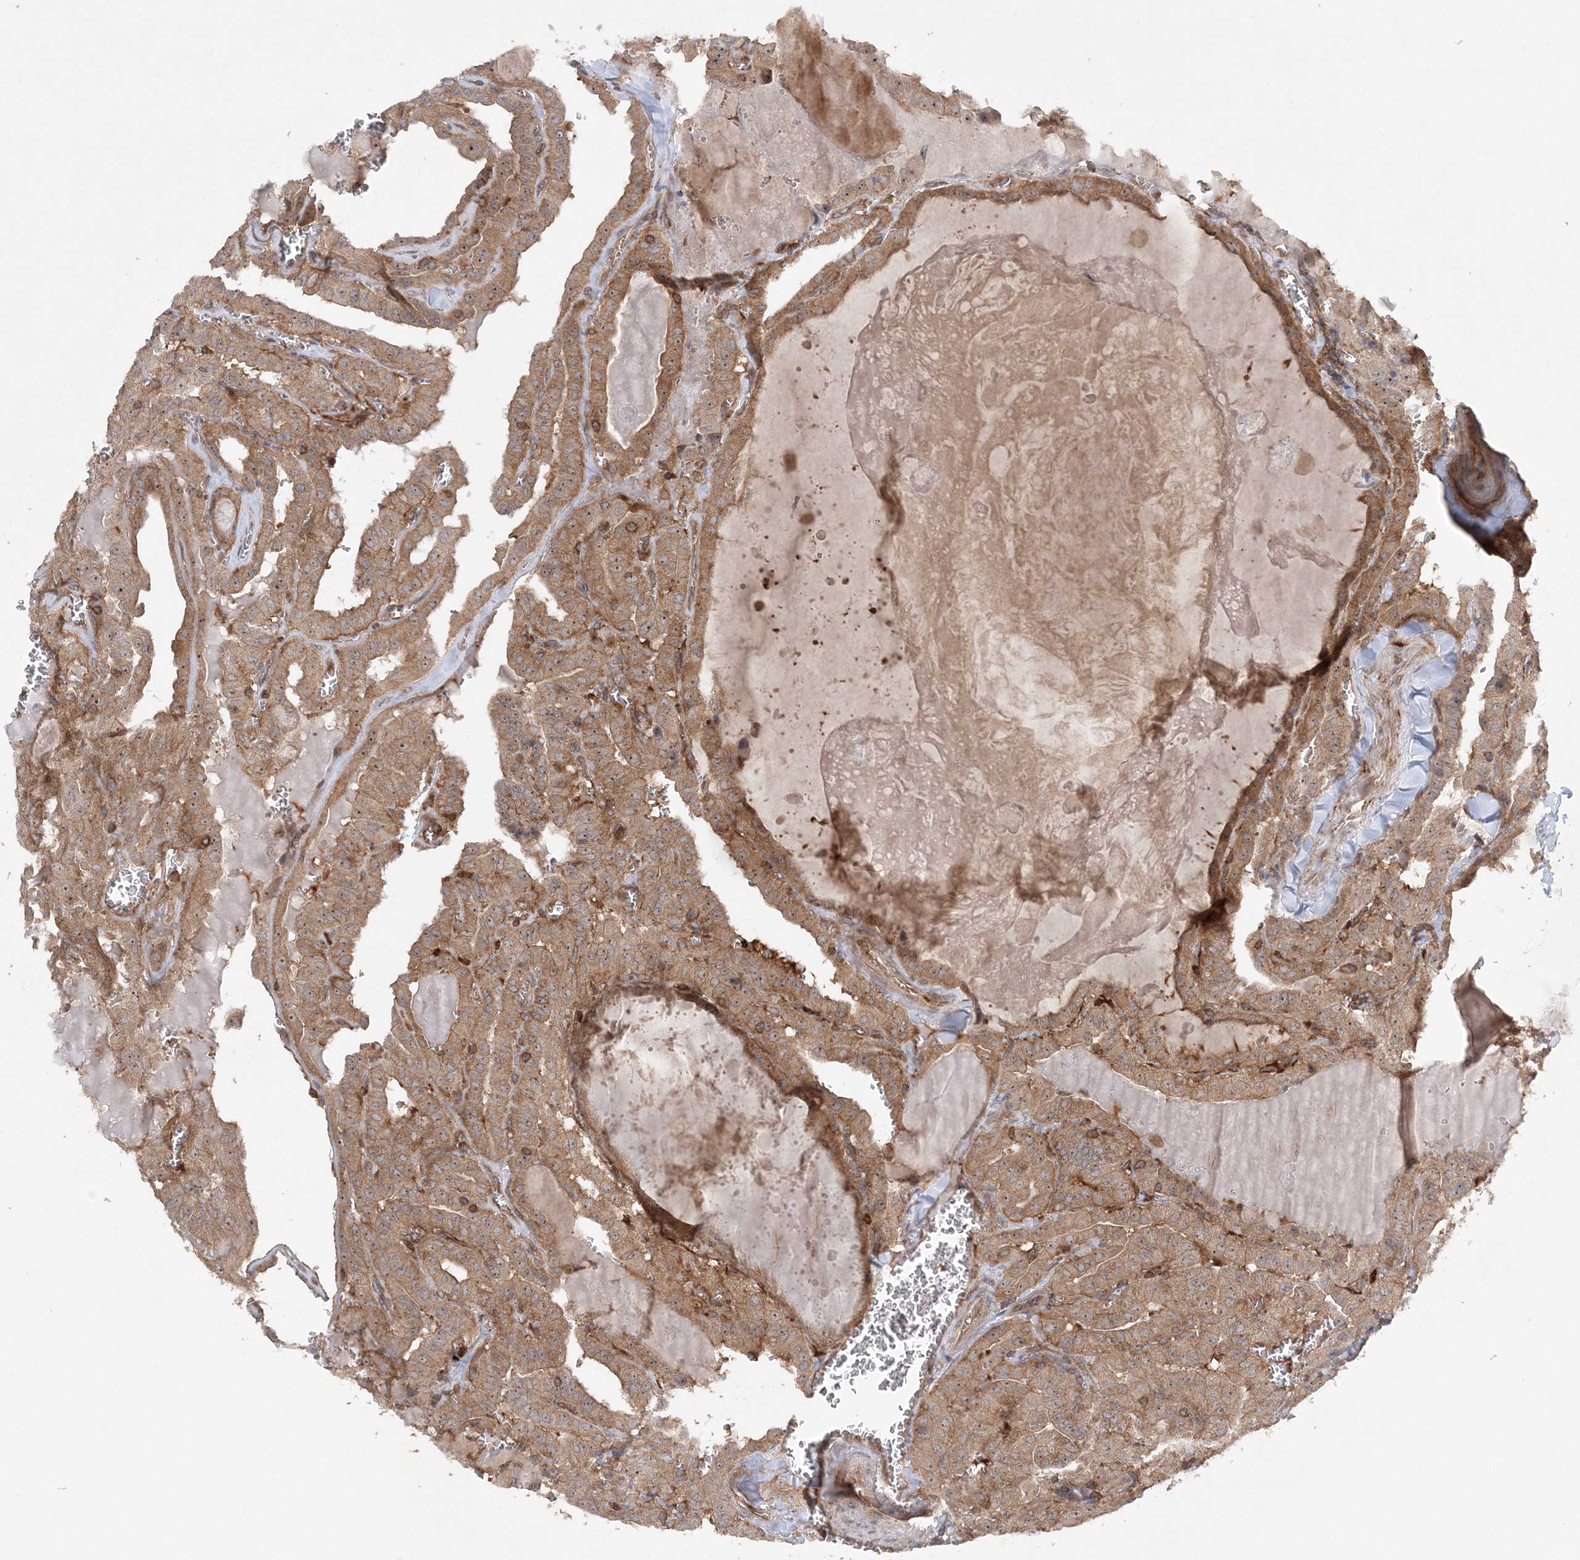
{"staining": {"intensity": "moderate", "quantity": ">75%", "location": "cytoplasmic/membranous,nuclear"}, "tissue": "thyroid cancer", "cell_type": "Tumor cells", "image_type": "cancer", "snomed": [{"axis": "morphology", "description": "Papillary adenocarcinoma, NOS"}, {"axis": "topography", "description": "Thyroid gland"}], "caption": "Human papillary adenocarcinoma (thyroid) stained with a brown dye displays moderate cytoplasmic/membranous and nuclear positive staining in approximately >75% of tumor cells.", "gene": "ACAP2", "patient": {"sex": "male", "age": 52}}